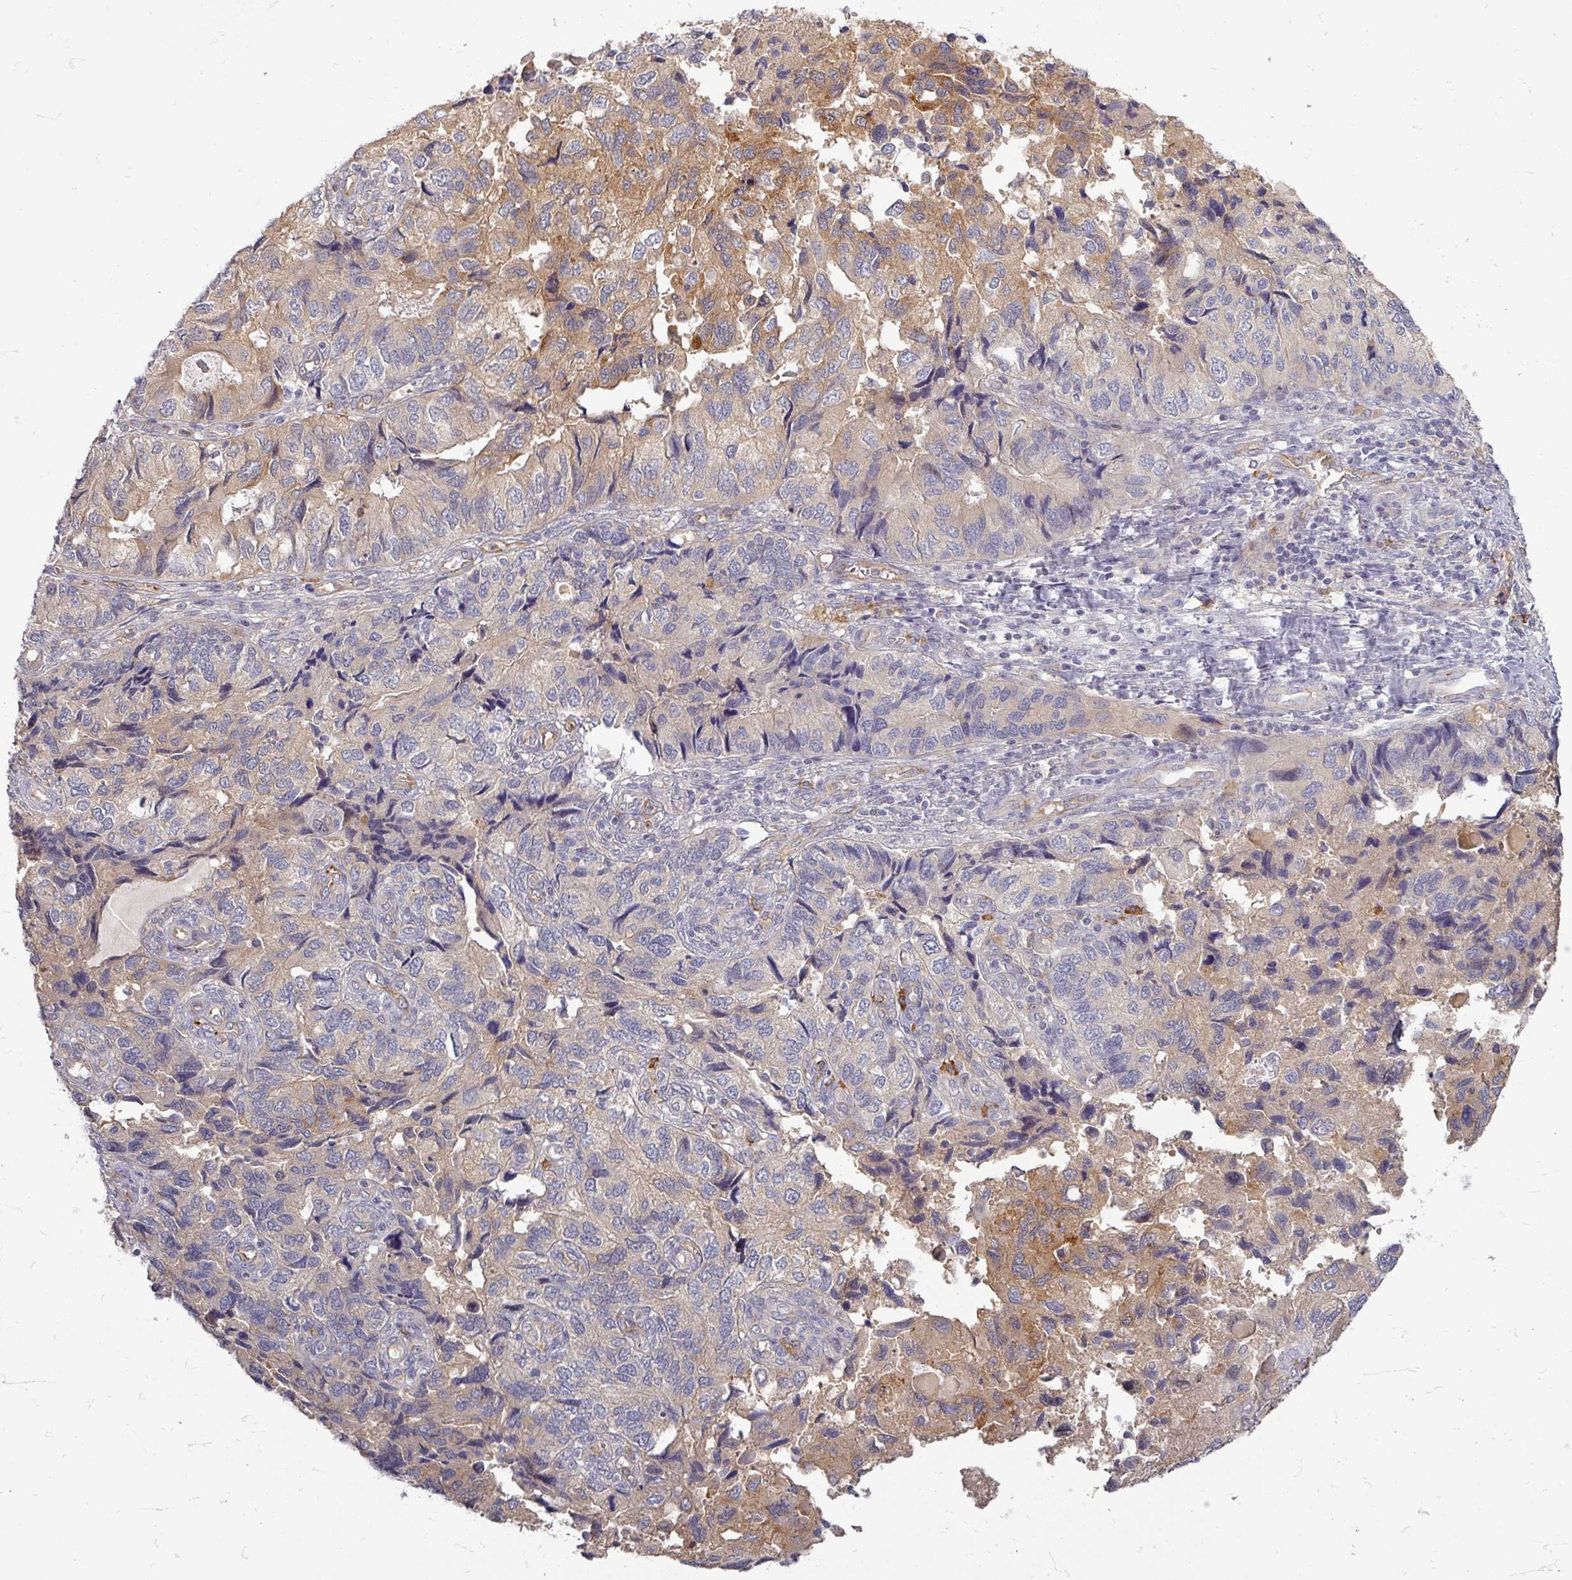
{"staining": {"intensity": "weak", "quantity": "<25%", "location": "cytoplasmic/membranous"}, "tissue": "endometrial cancer", "cell_type": "Tumor cells", "image_type": "cancer", "snomed": [{"axis": "morphology", "description": "Carcinoma, NOS"}, {"axis": "topography", "description": "Uterus"}], "caption": "Tumor cells show no significant staining in endometrial cancer. (DAB (3,3'-diaminobenzidine) immunohistochemistry, high magnification).", "gene": "ZNF878", "patient": {"sex": "female", "age": 76}}